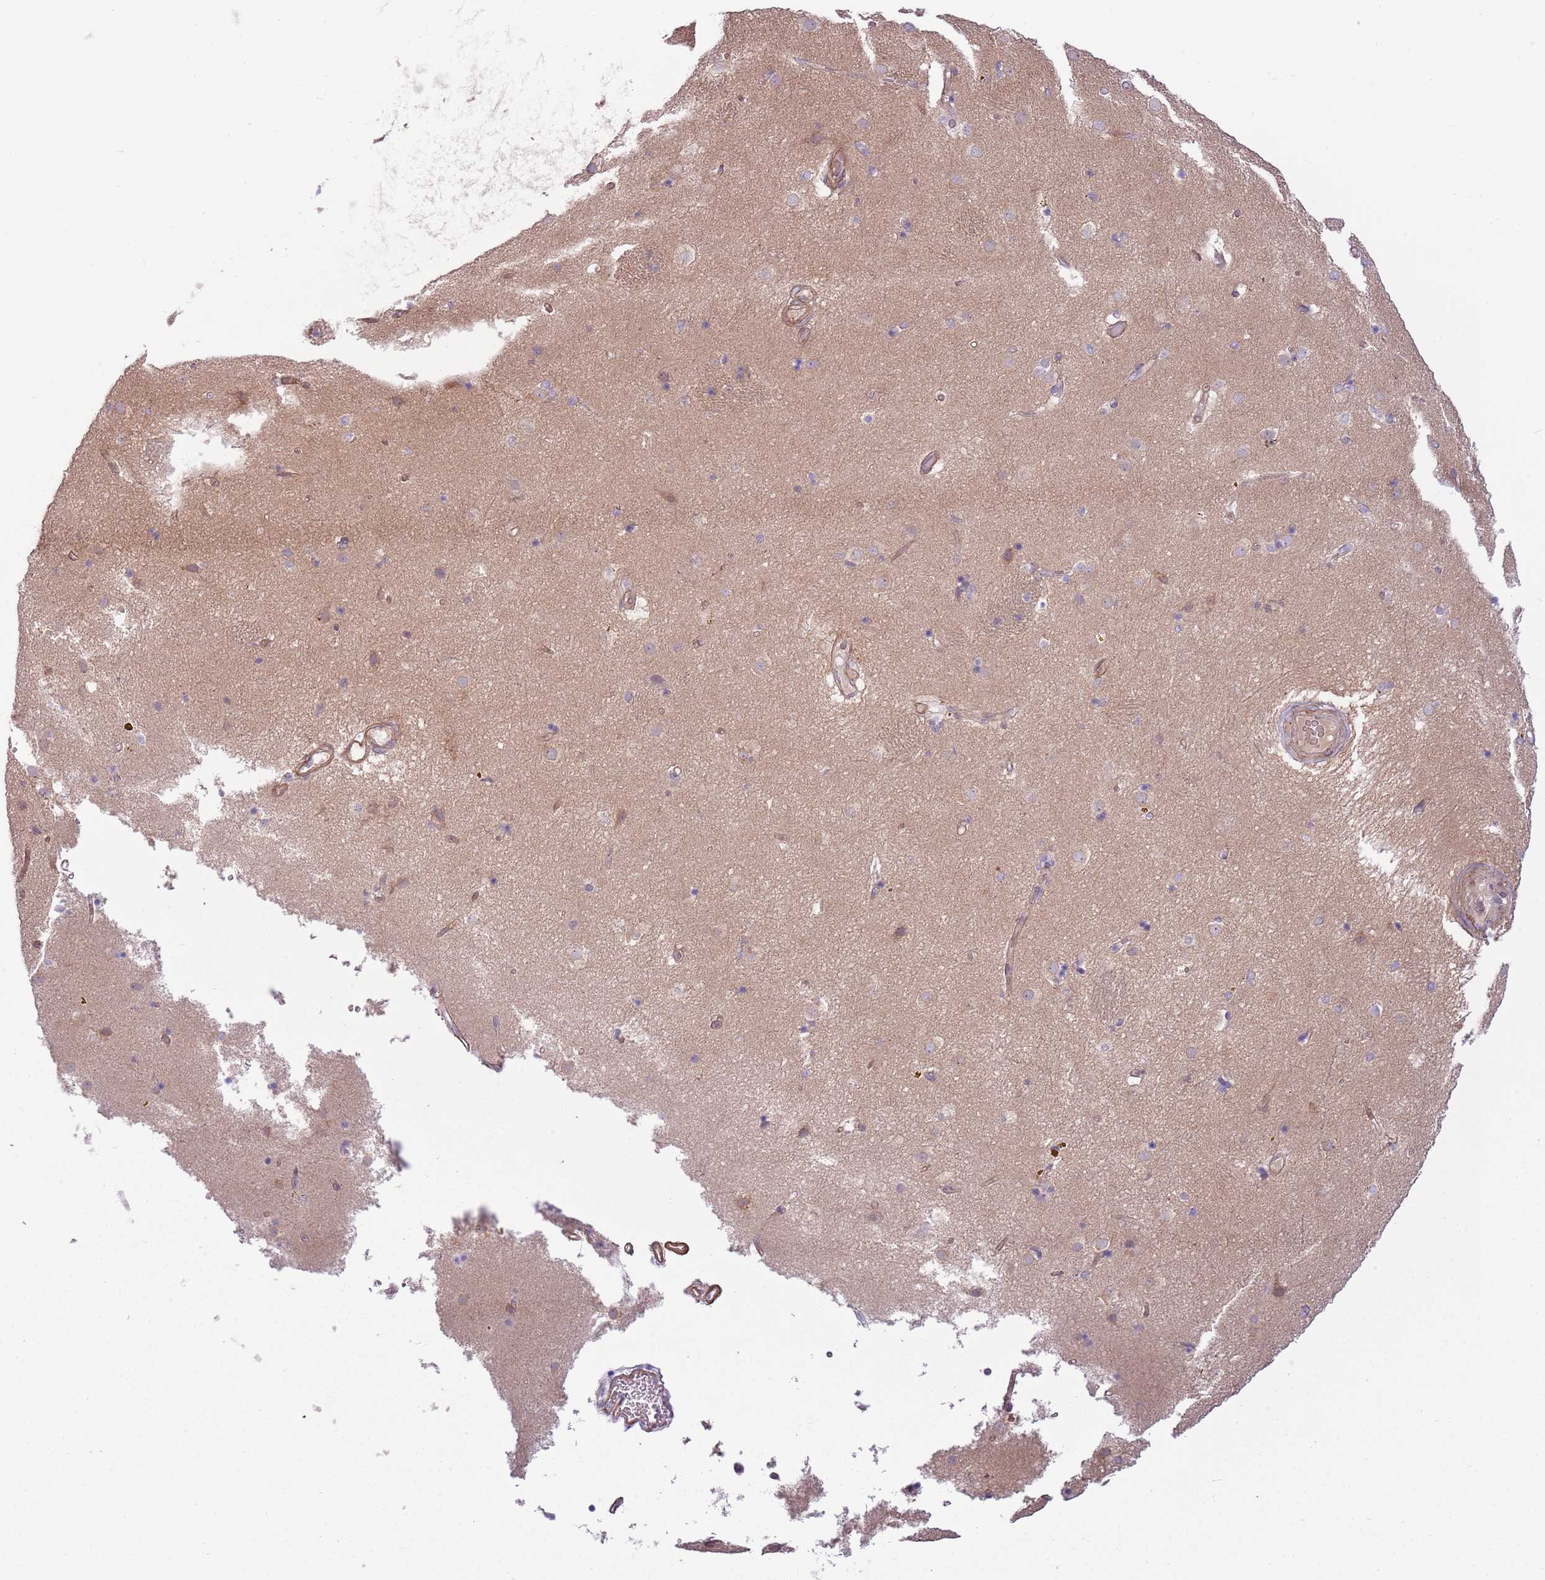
{"staining": {"intensity": "negative", "quantity": "none", "location": "none"}, "tissue": "caudate", "cell_type": "Glial cells", "image_type": "normal", "snomed": [{"axis": "morphology", "description": "Normal tissue, NOS"}, {"axis": "topography", "description": "Lateral ventricle wall"}], "caption": "Immunohistochemistry of unremarkable caudate demonstrates no positivity in glial cells.", "gene": "MRO", "patient": {"sex": "male", "age": 70}}